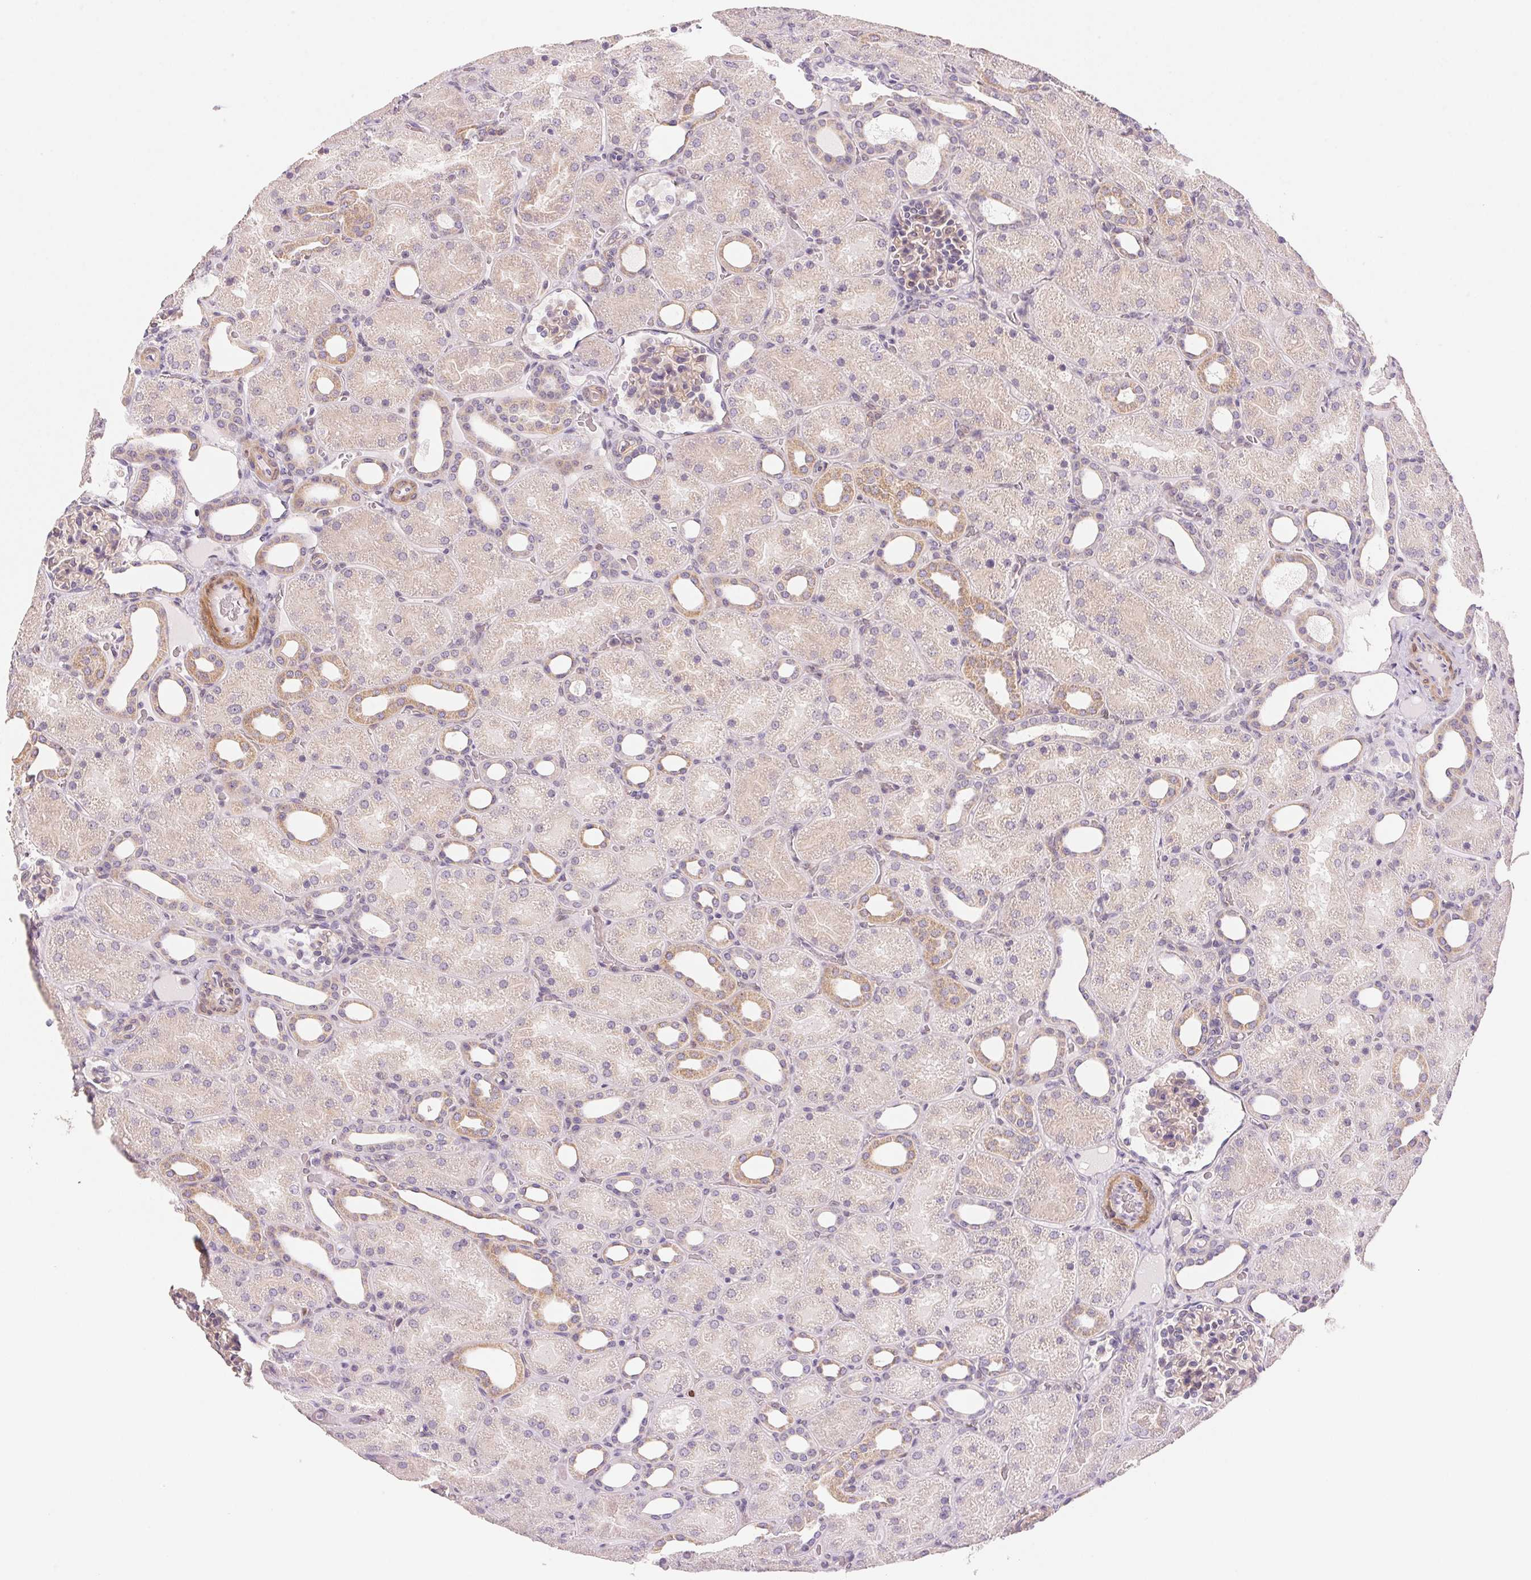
{"staining": {"intensity": "weak", "quantity": "<25%", "location": "cytoplasmic/membranous"}, "tissue": "kidney", "cell_type": "Cells in glomeruli", "image_type": "normal", "snomed": [{"axis": "morphology", "description": "Normal tissue, NOS"}, {"axis": "topography", "description": "Kidney"}], "caption": "The histopathology image displays no staining of cells in glomeruli in benign kidney. (DAB (3,3'-diaminobenzidine) immunohistochemistry (IHC) visualized using brightfield microscopy, high magnification).", "gene": "SMTN", "patient": {"sex": "male", "age": 2}}